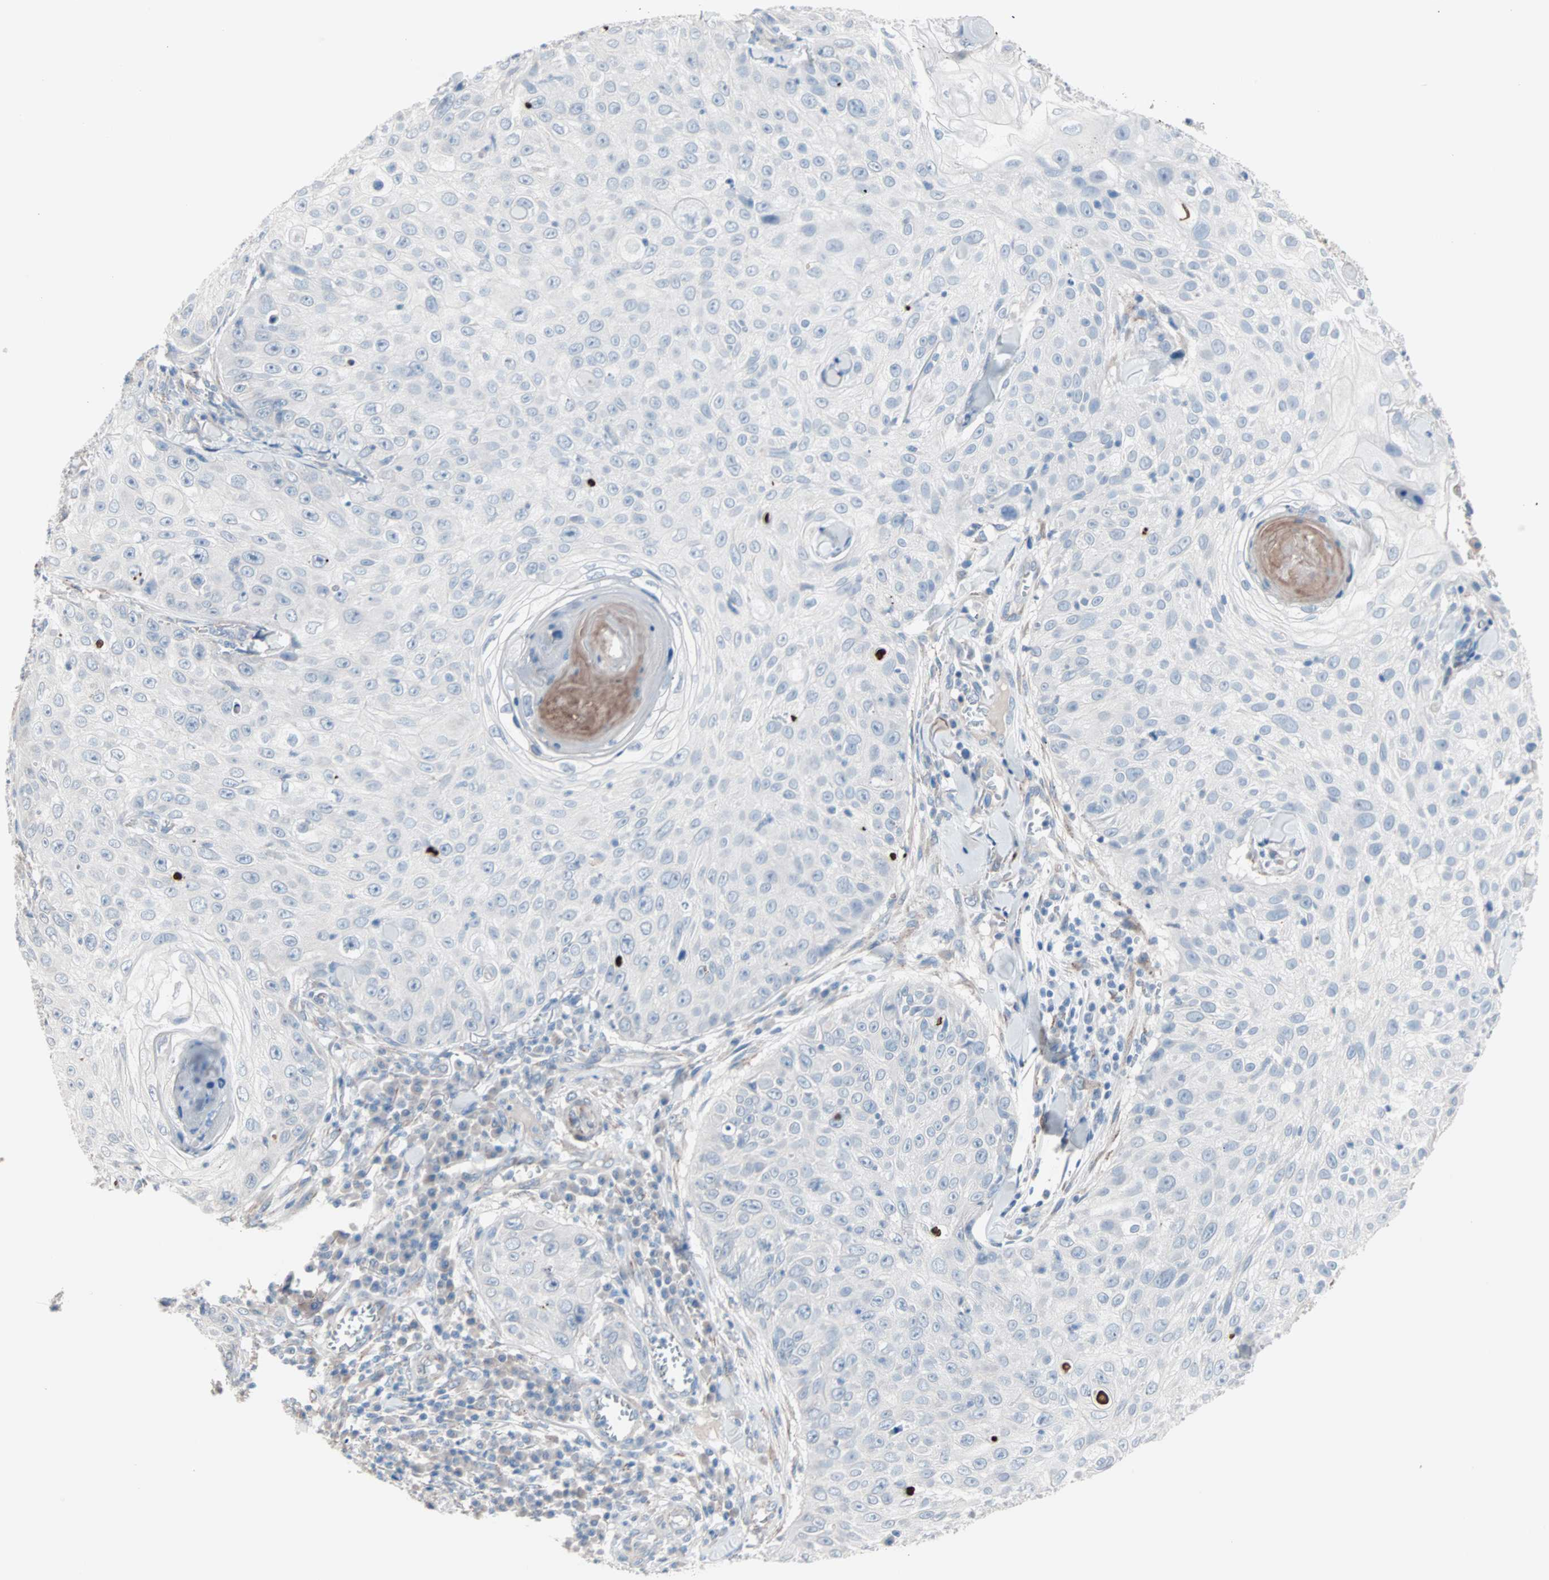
{"staining": {"intensity": "negative", "quantity": "none", "location": "none"}, "tissue": "skin cancer", "cell_type": "Tumor cells", "image_type": "cancer", "snomed": [{"axis": "morphology", "description": "Squamous cell carcinoma, NOS"}, {"axis": "topography", "description": "Skin"}], "caption": "Immunohistochemistry (IHC) micrograph of skin squamous cell carcinoma stained for a protein (brown), which displays no positivity in tumor cells. Nuclei are stained in blue.", "gene": "ULBP1", "patient": {"sex": "male", "age": 86}}